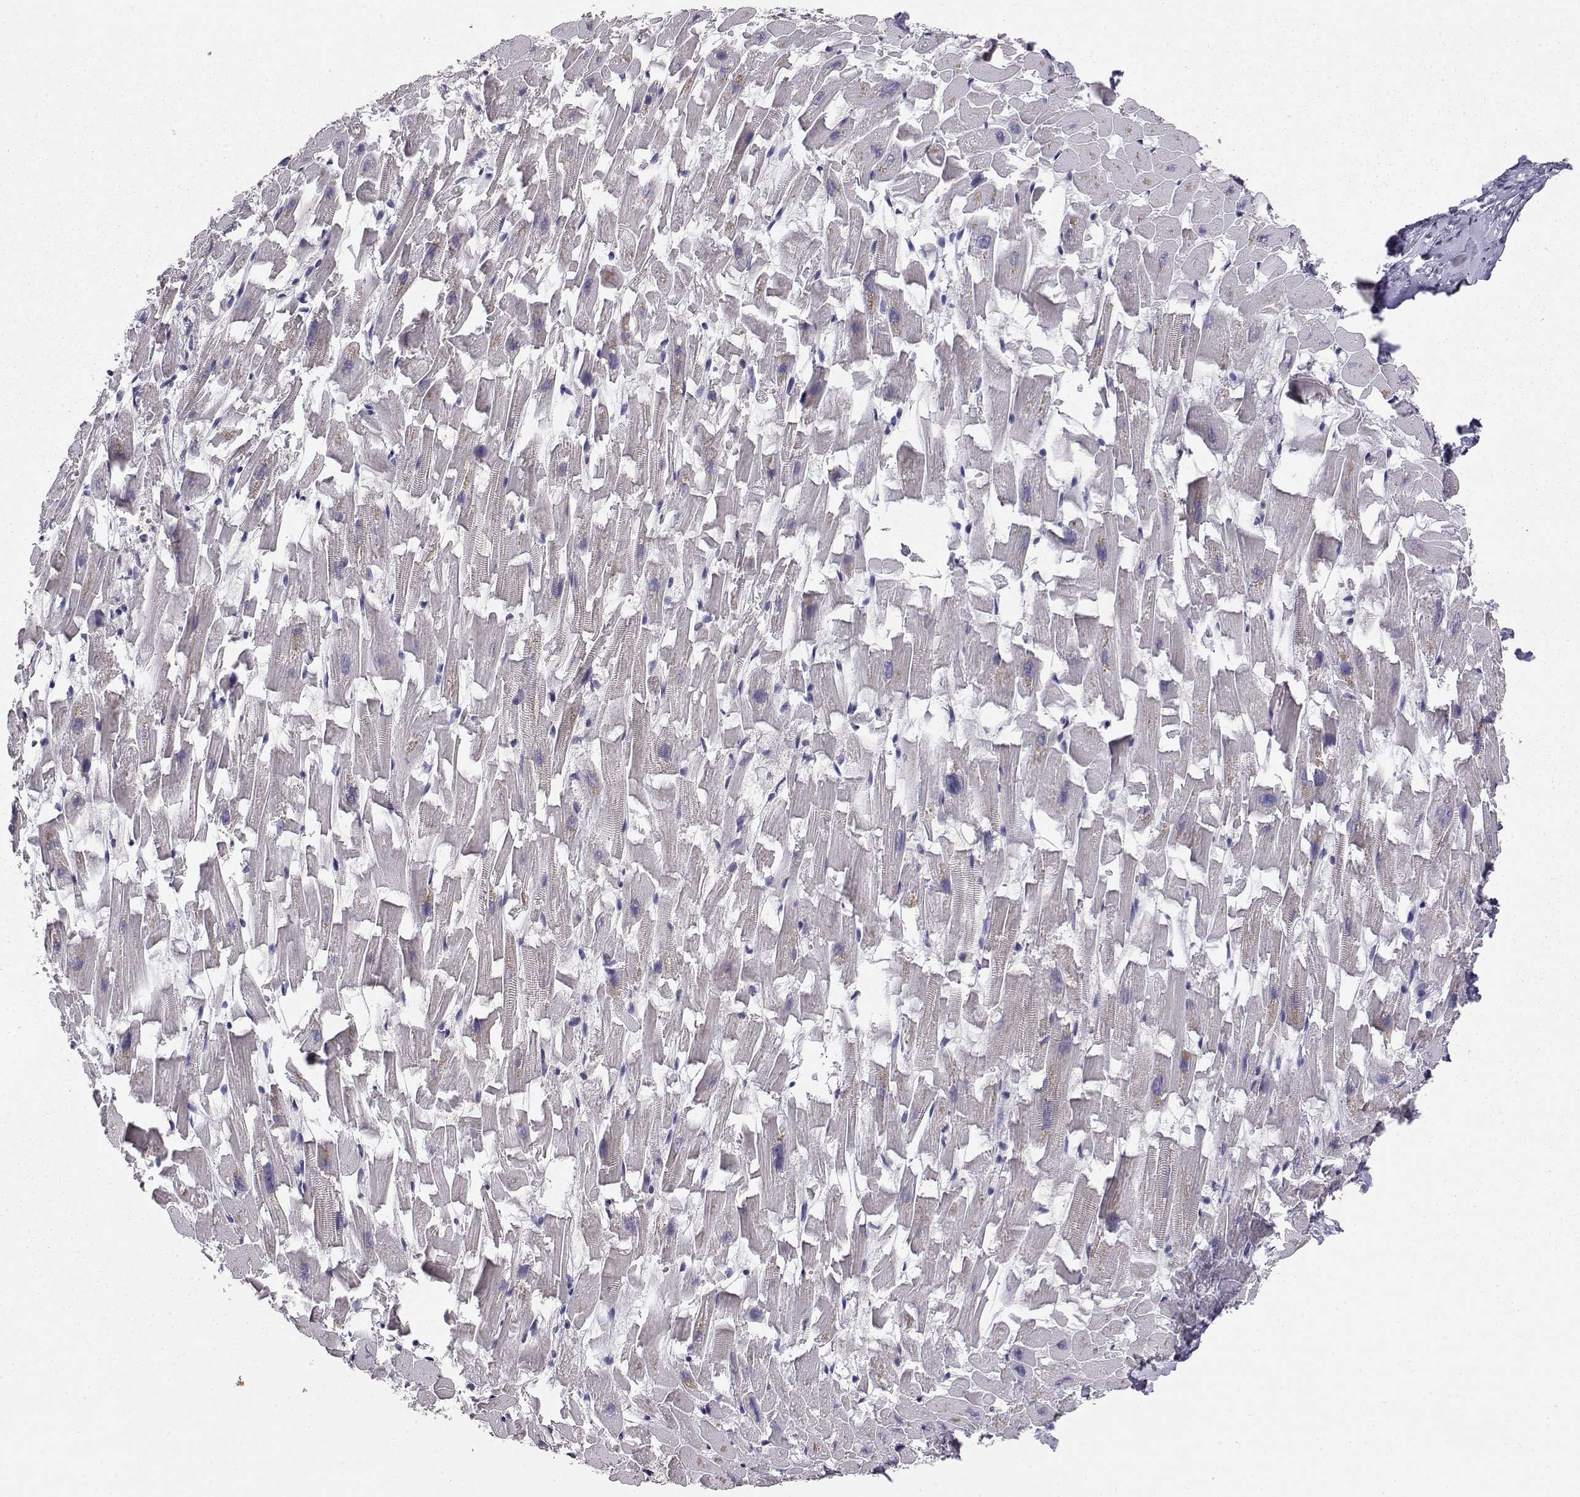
{"staining": {"intensity": "negative", "quantity": "none", "location": "none"}, "tissue": "heart muscle", "cell_type": "Cardiomyocytes", "image_type": "normal", "snomed": [{"axis": "morphology", "description": "Normal tissue, NOS"}, {"axis": "topography", "description": "Heart"}], "caption": "Immunohistochemistry histopathology image of normal human heart muscle stained for a protein (brown), which displays no expression in cardiomyocytes.", "gene": "AKR1B1", "patient": {"sex": "female", "age": 64}}